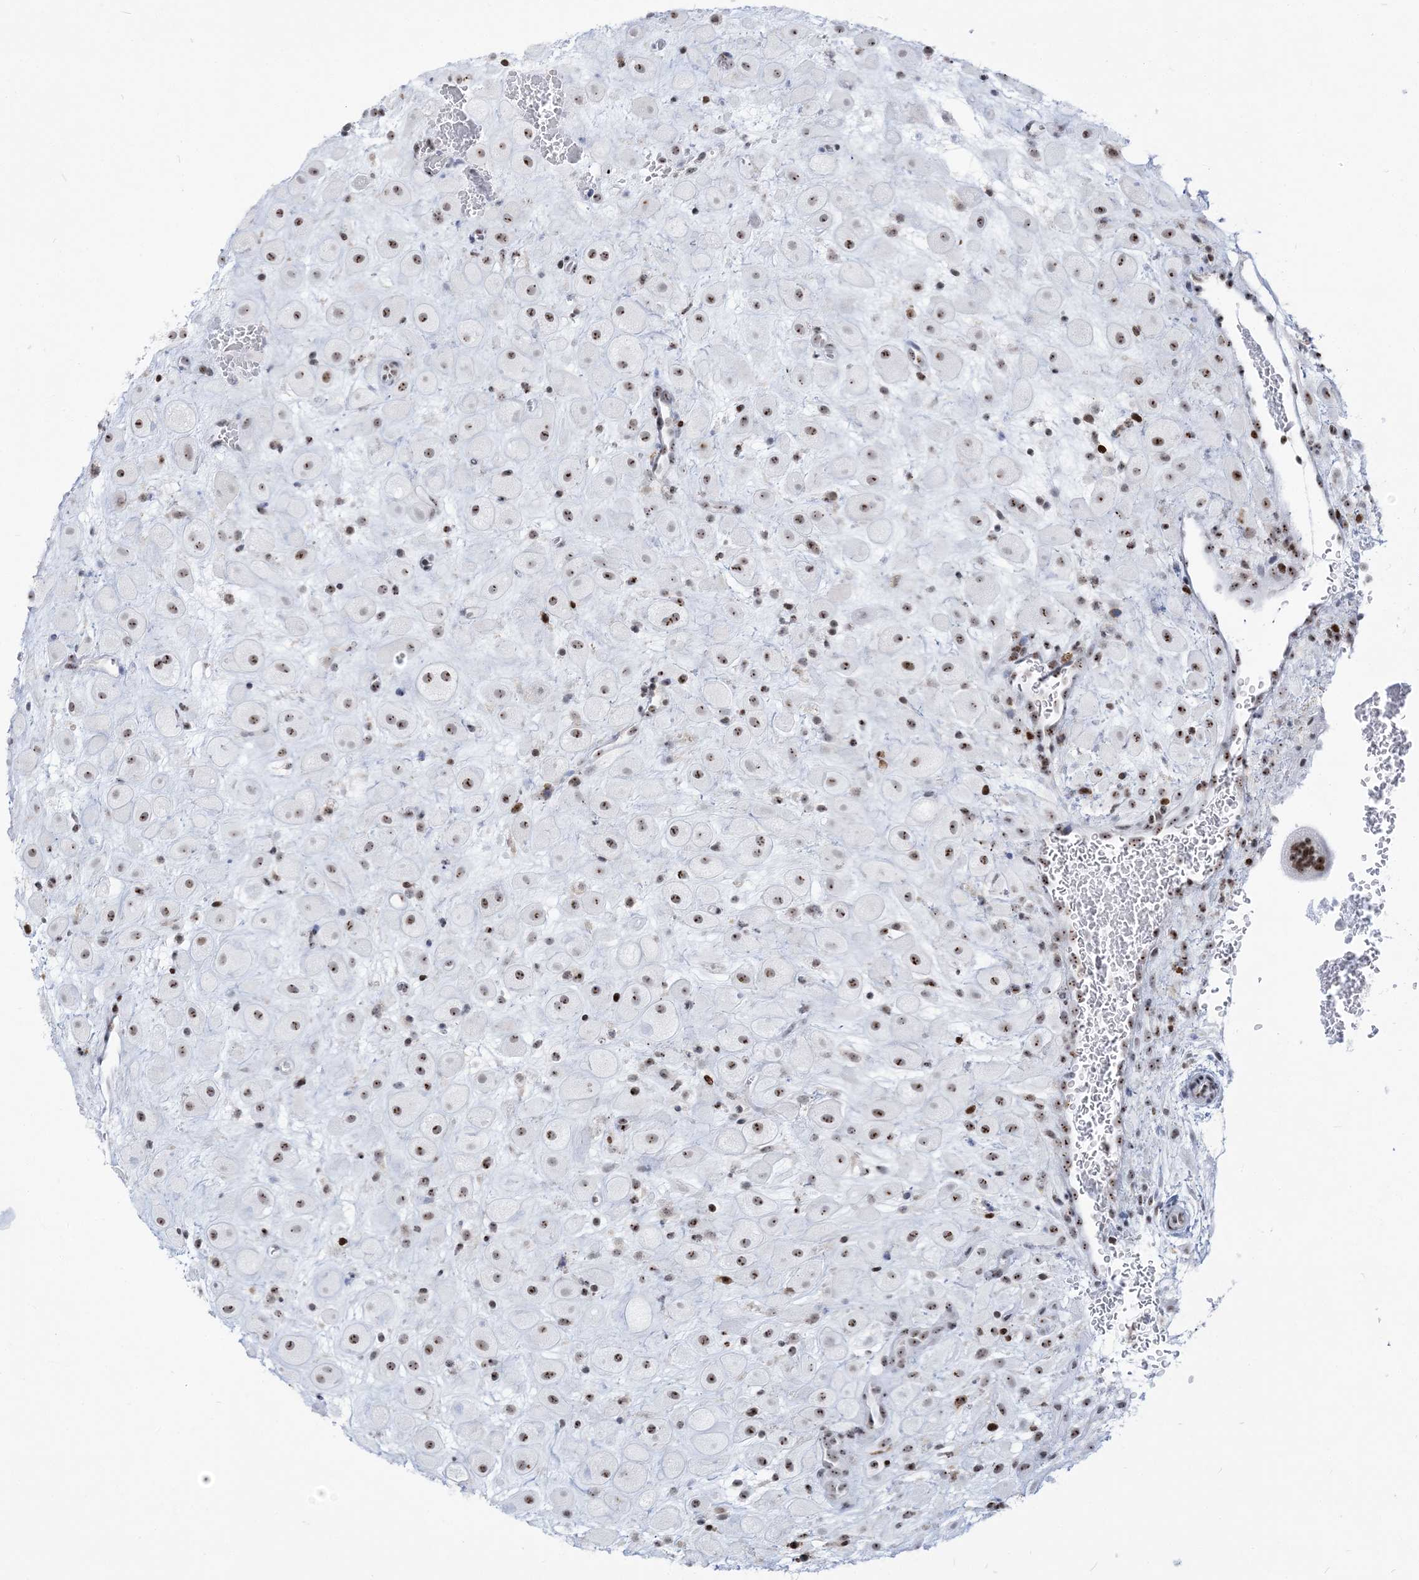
{"staining": {"intensity": "moderate", "quantity": ">75%", "location": "nuclear"}, "tissue": "placenta", "cell_type": "Decidual cells", "image_type": "normal", "snomed": [{"axis": "morphology", "description": "Normal tissue, NOS"}, {"axis": "topography", "description": "Placenta"}], "caption": "Protein positivity by IHC reveals moderate nuclear staining in approximately >75% of decidual cells in normal placenta.", "gene": "DDX21", "patient": {"sex": "female", "age": 35}}